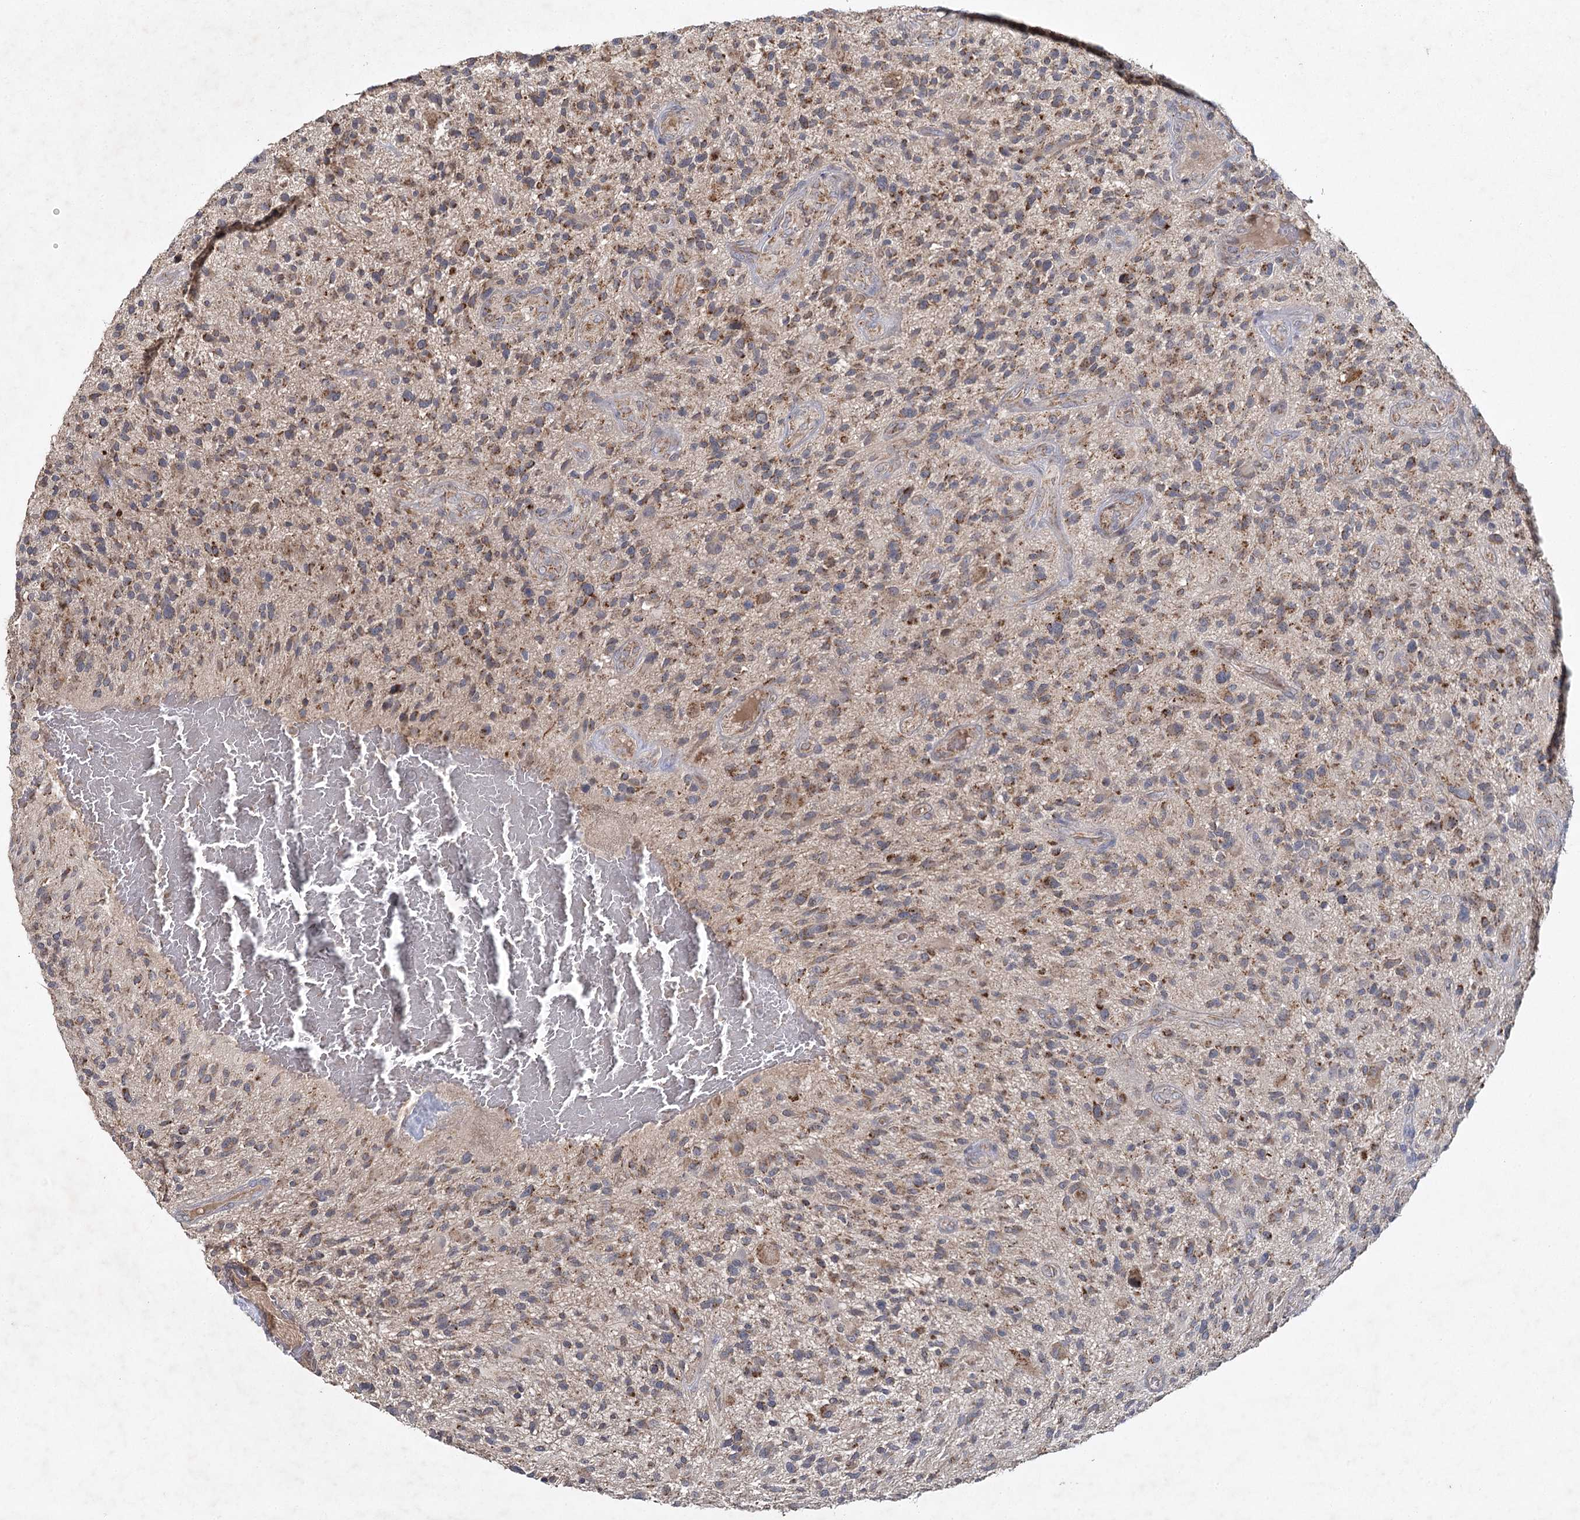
{"staining": {"intensity": "moderate", "quantity": ">75%", "location": "cytoplasmic/membranous"}, "tissue": "glioma", "cell_type": "Tumor cells", "image_type": "cancer", "snomed": [{"axis": "morphology", "description": "Glioma, malignant, High grade"}, {"axis": "topography", "description": "Brain"}], "caption": "Tumor cells display medium levels of moderate cytoplasmic/membranous expression in about >75% of cells in human malignant glioma (high-grade).", "gene": "MRPL44", "patient": {"sex": "male", "age": 47}}